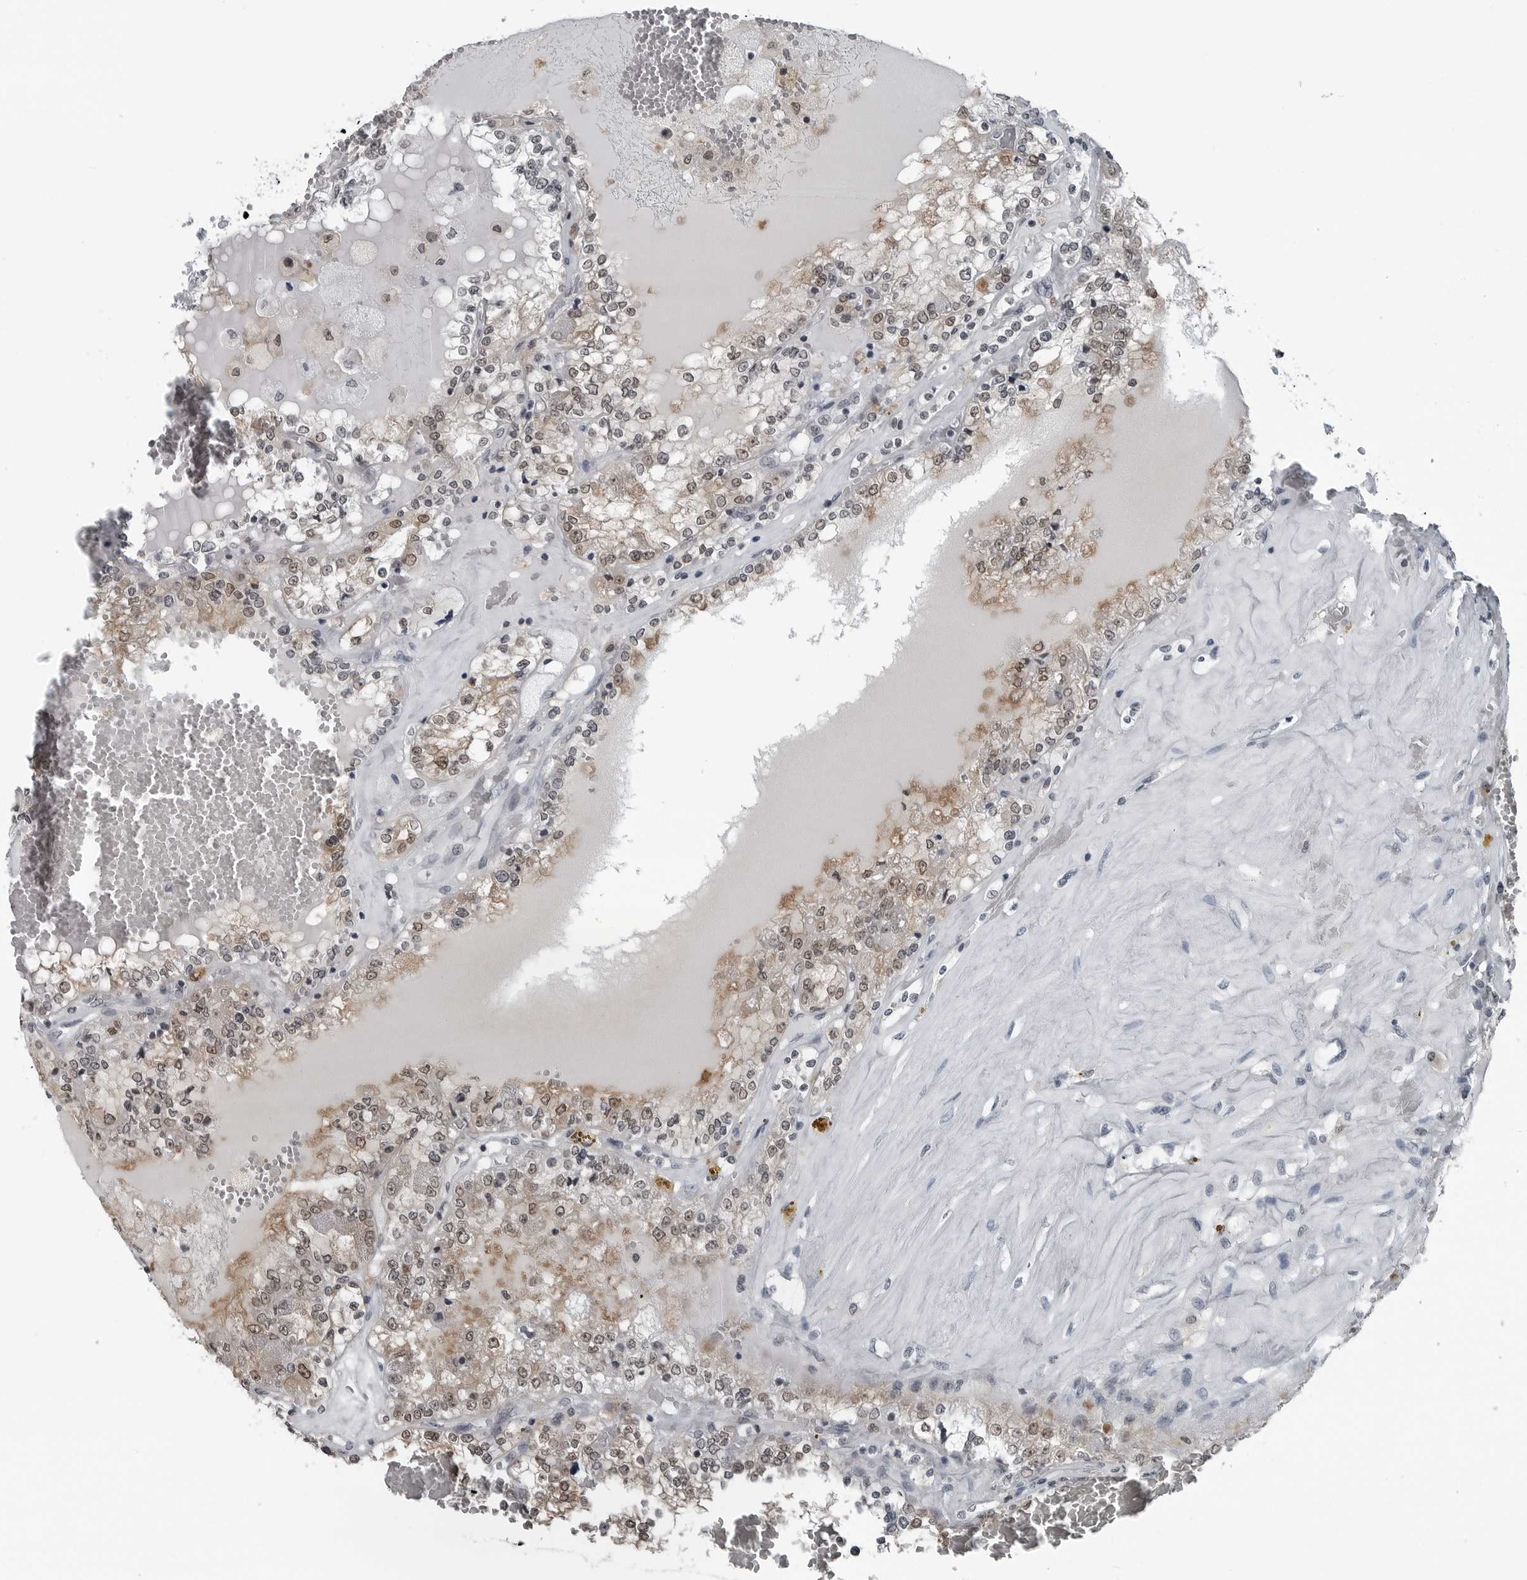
{"staining": {"intensity": "moderate", "quantity": "25%-75%", "location": "nuclear"}, "tissue": "renal cancer", "cell_type": "Tumor cells", "image_type": "cancer", "snomed": [{"axis": "morphology", "description": "Adenocarcinoma, NOS"}, {"axis": "topography", "description": "Kidney"}], "caption": "Approximately 25%-75% of tumor cells in human renal adenocarcinoma demonstrate moderate nuclear protein staining as visualized by brown immunohistochemical staining.", "gene": "AKR1A1", "patient": {"sex": "female", "age": 56}}